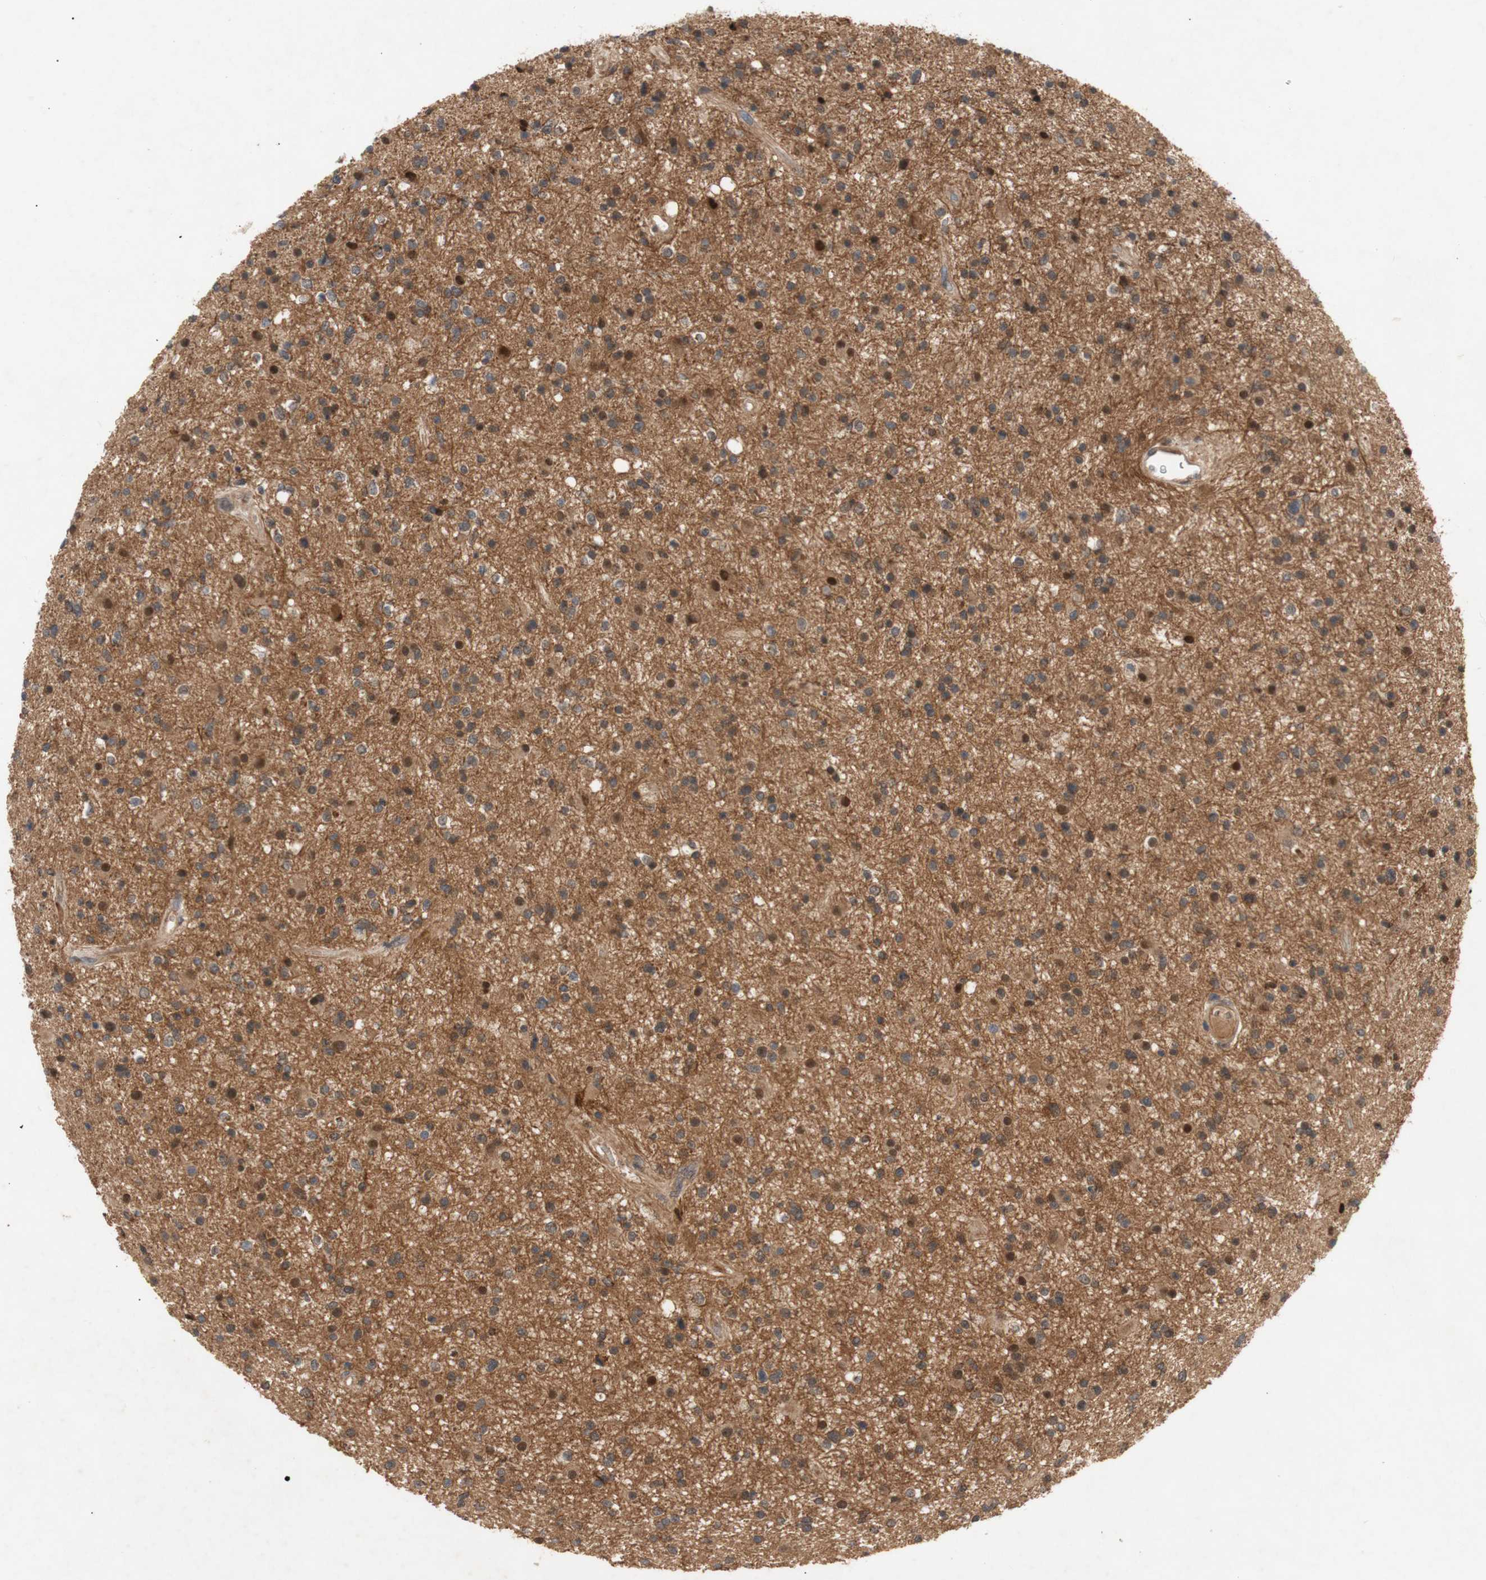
{"staining": {"intensity": "moderate", "quantity": ">75%", "location": "cytoplasmic/membranous,nuclear"}, "tissue": "glioma", "cell_type": "Tumor cells", "image_type": "cancer", "snomed": [{"axis": "morphology", "description": "Glioma, malignant, High grade"}, {"axis": "topography", "description": "Brain"}], "caption": "Malignant glioma (high-grade) stained for a protein exhibits moderate cytoplasmic/membranous and nuclear positivity in tumor cells. (IHC, brightfield microscopy, high magnification).", "gene": "PKN1", "patient": {"sex": "male", "age": 33}}